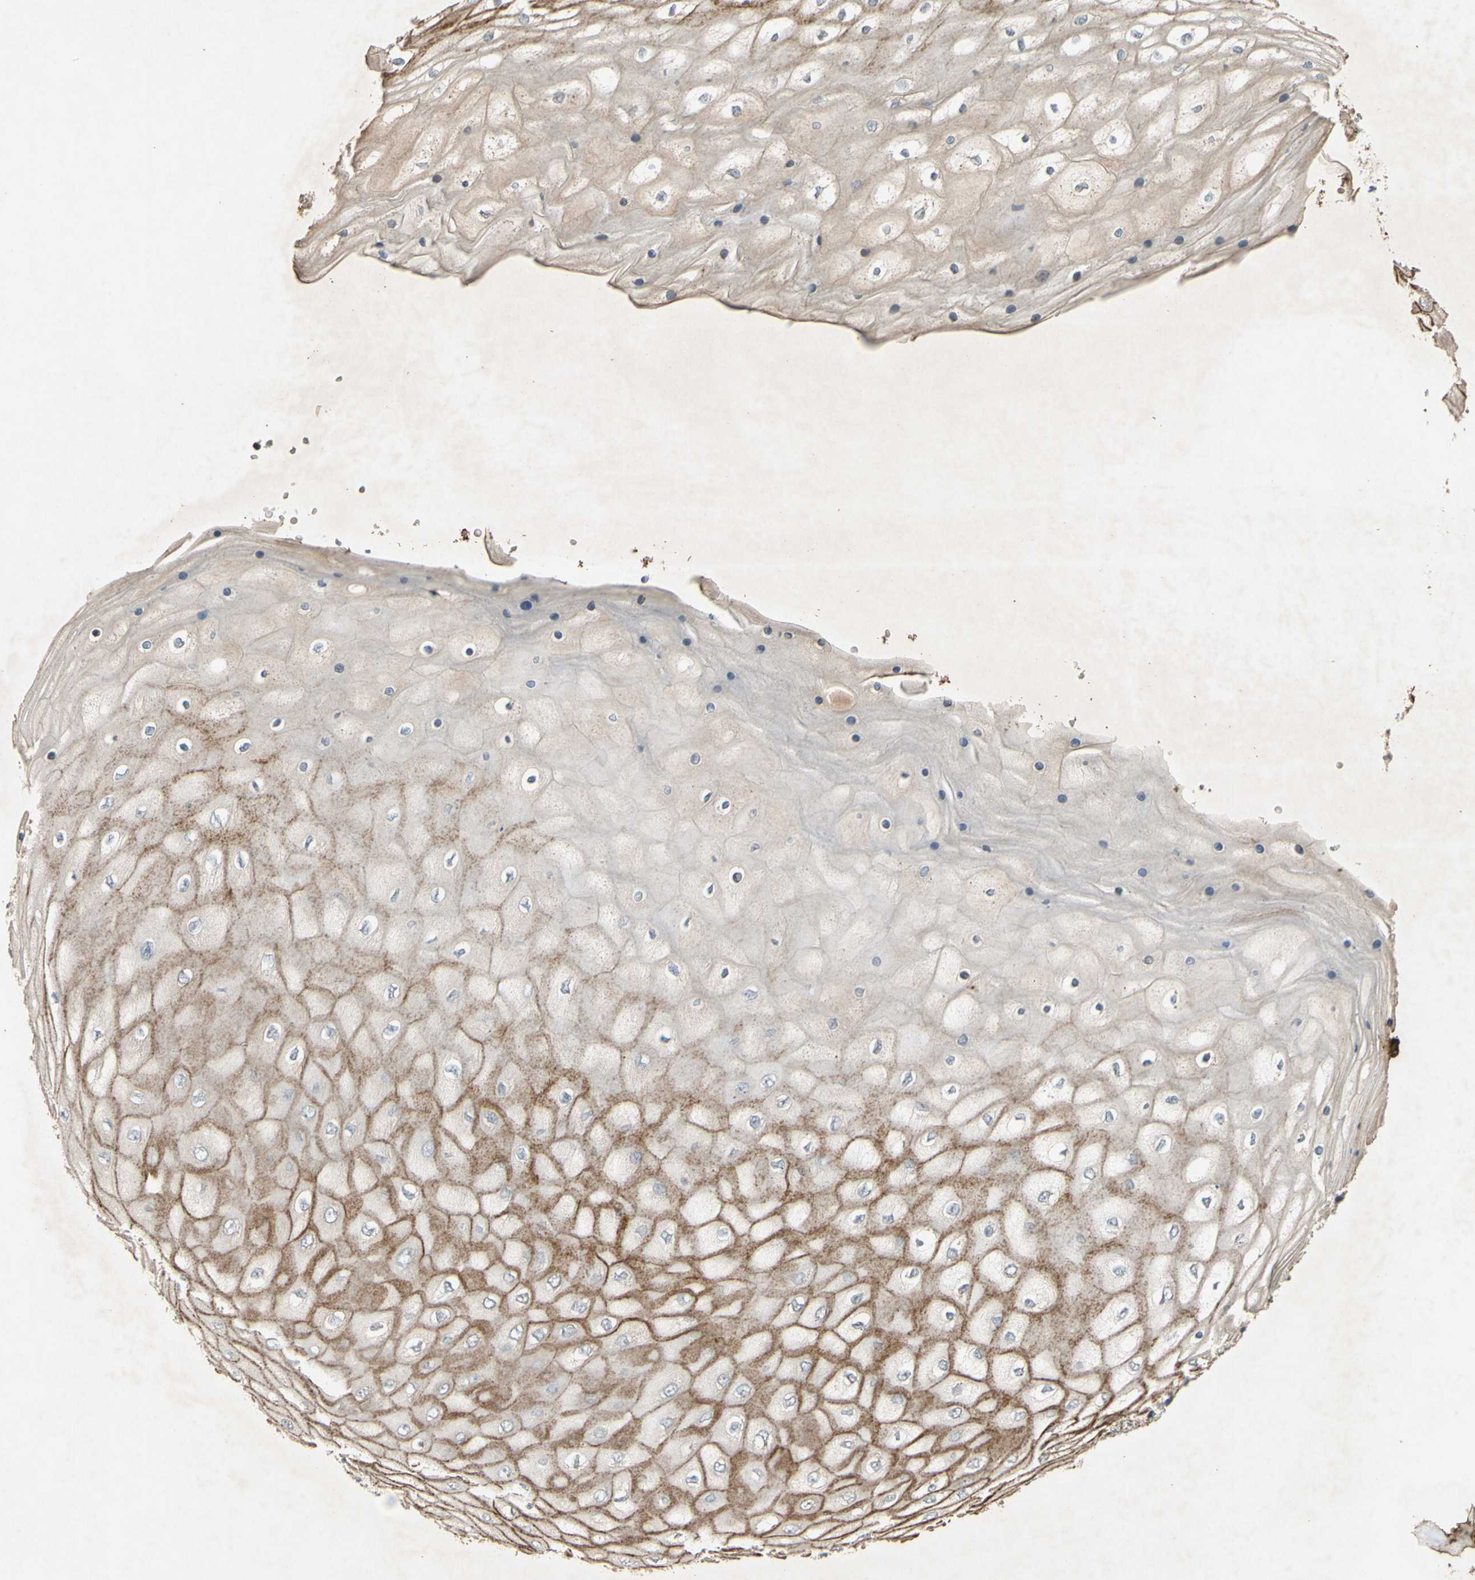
{"staining": {"intensity": "moderate", "quantity": "25%-75%", "location": "cytoplasmic/membranous"}, "tissue": "cervical cancer", "cell_type": "Tumor cells", "image_type": "cancer", "snomed": [{"axis": "morphology", "description": "Squamous cell carcinoma, NOS"}, {"axis": "topography", "description": "Cervix"}], "caption": "Tumor cells reveal medium levels of moderate cytoplasmic/membranous expression in approximately 25%-75% of cells in cervical cancer (squamous cell carcinoma).", "gene": "PARD6A", "patient": {"sex": "female", "age": 35}}